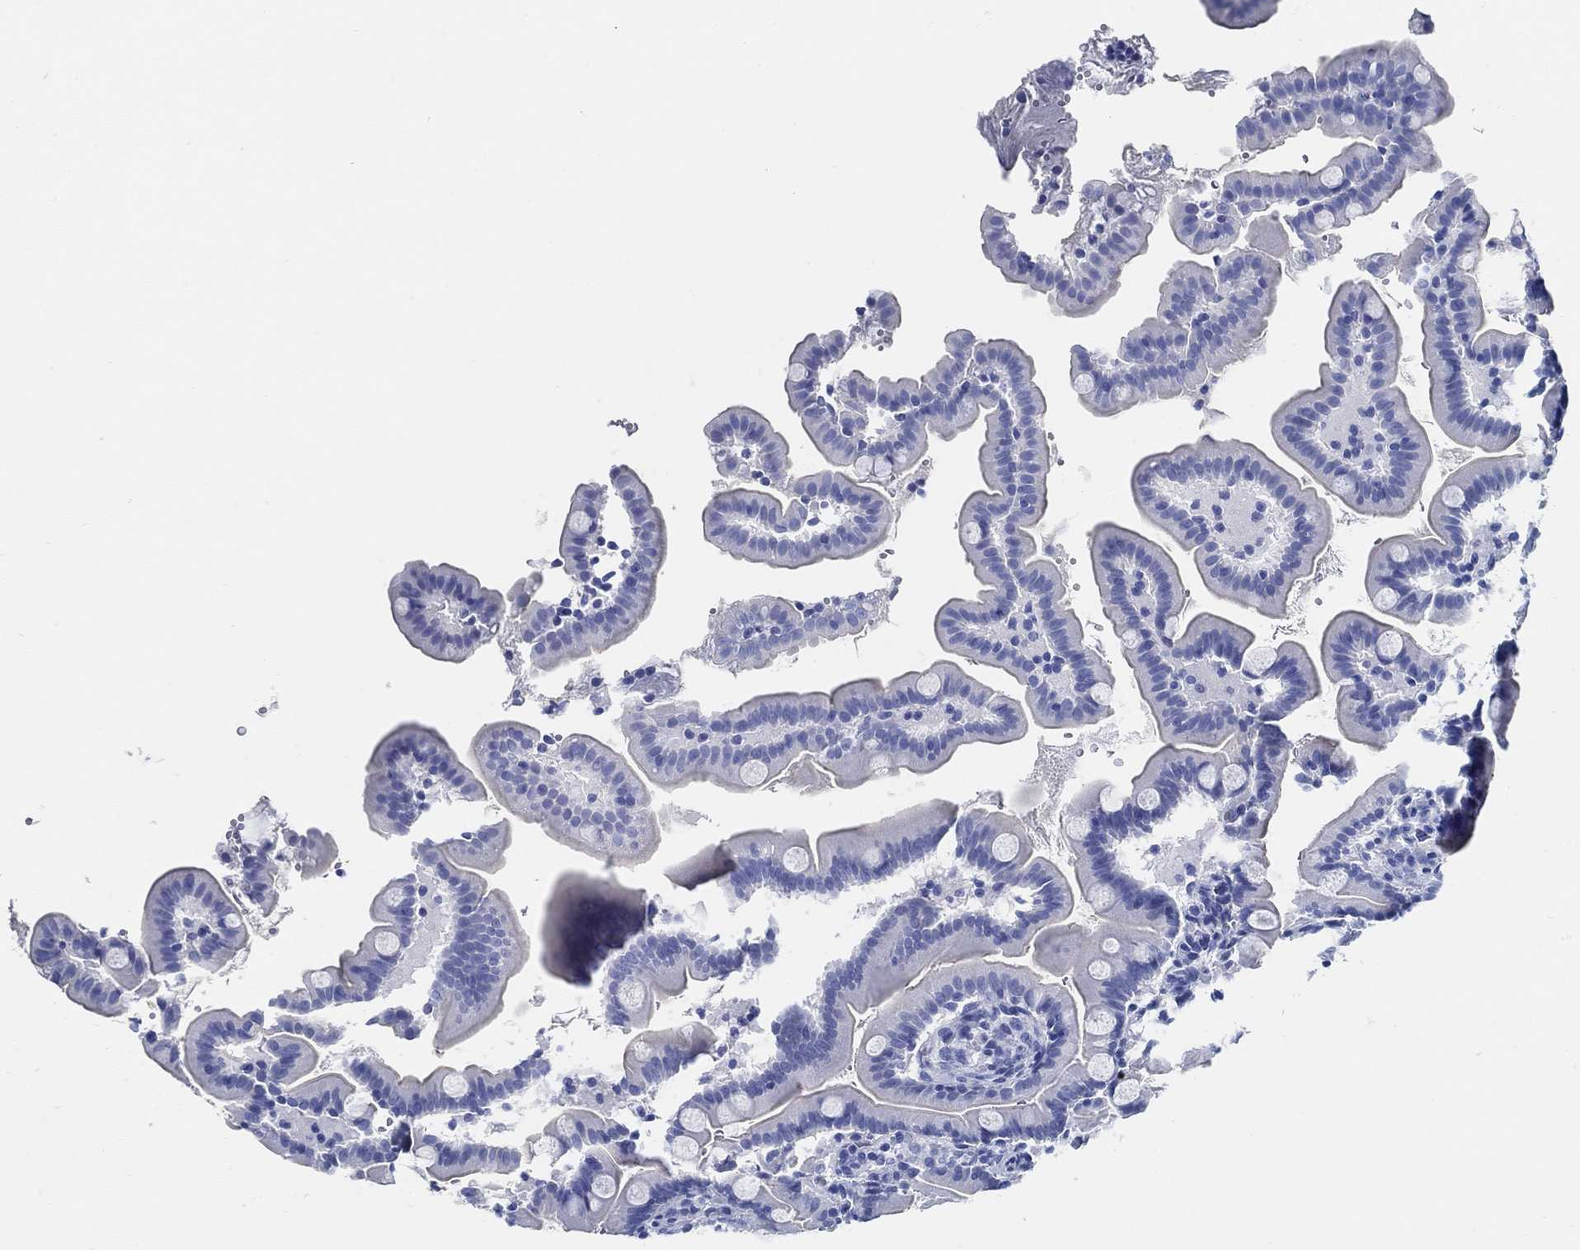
{"staining": {"intensity": "negative", "quantity": "none", "location": "none"}, "tissue": "small intestine", "cell_type": "Glandular cells", "image_type": "normal", "snomed": [{"axis": "morphology", "description": "Normal tissue, NOS"}, {"axis": "topography", "description": "Small intestine"}], "caption": "DAB (3,3'-diaminobenzidine) immunohistochemical staining of benign small intestine demonstrates no significant expression in glandular cells.", "gene": "SLC45A1", "patient": {"sex": "female", "age": 44}}